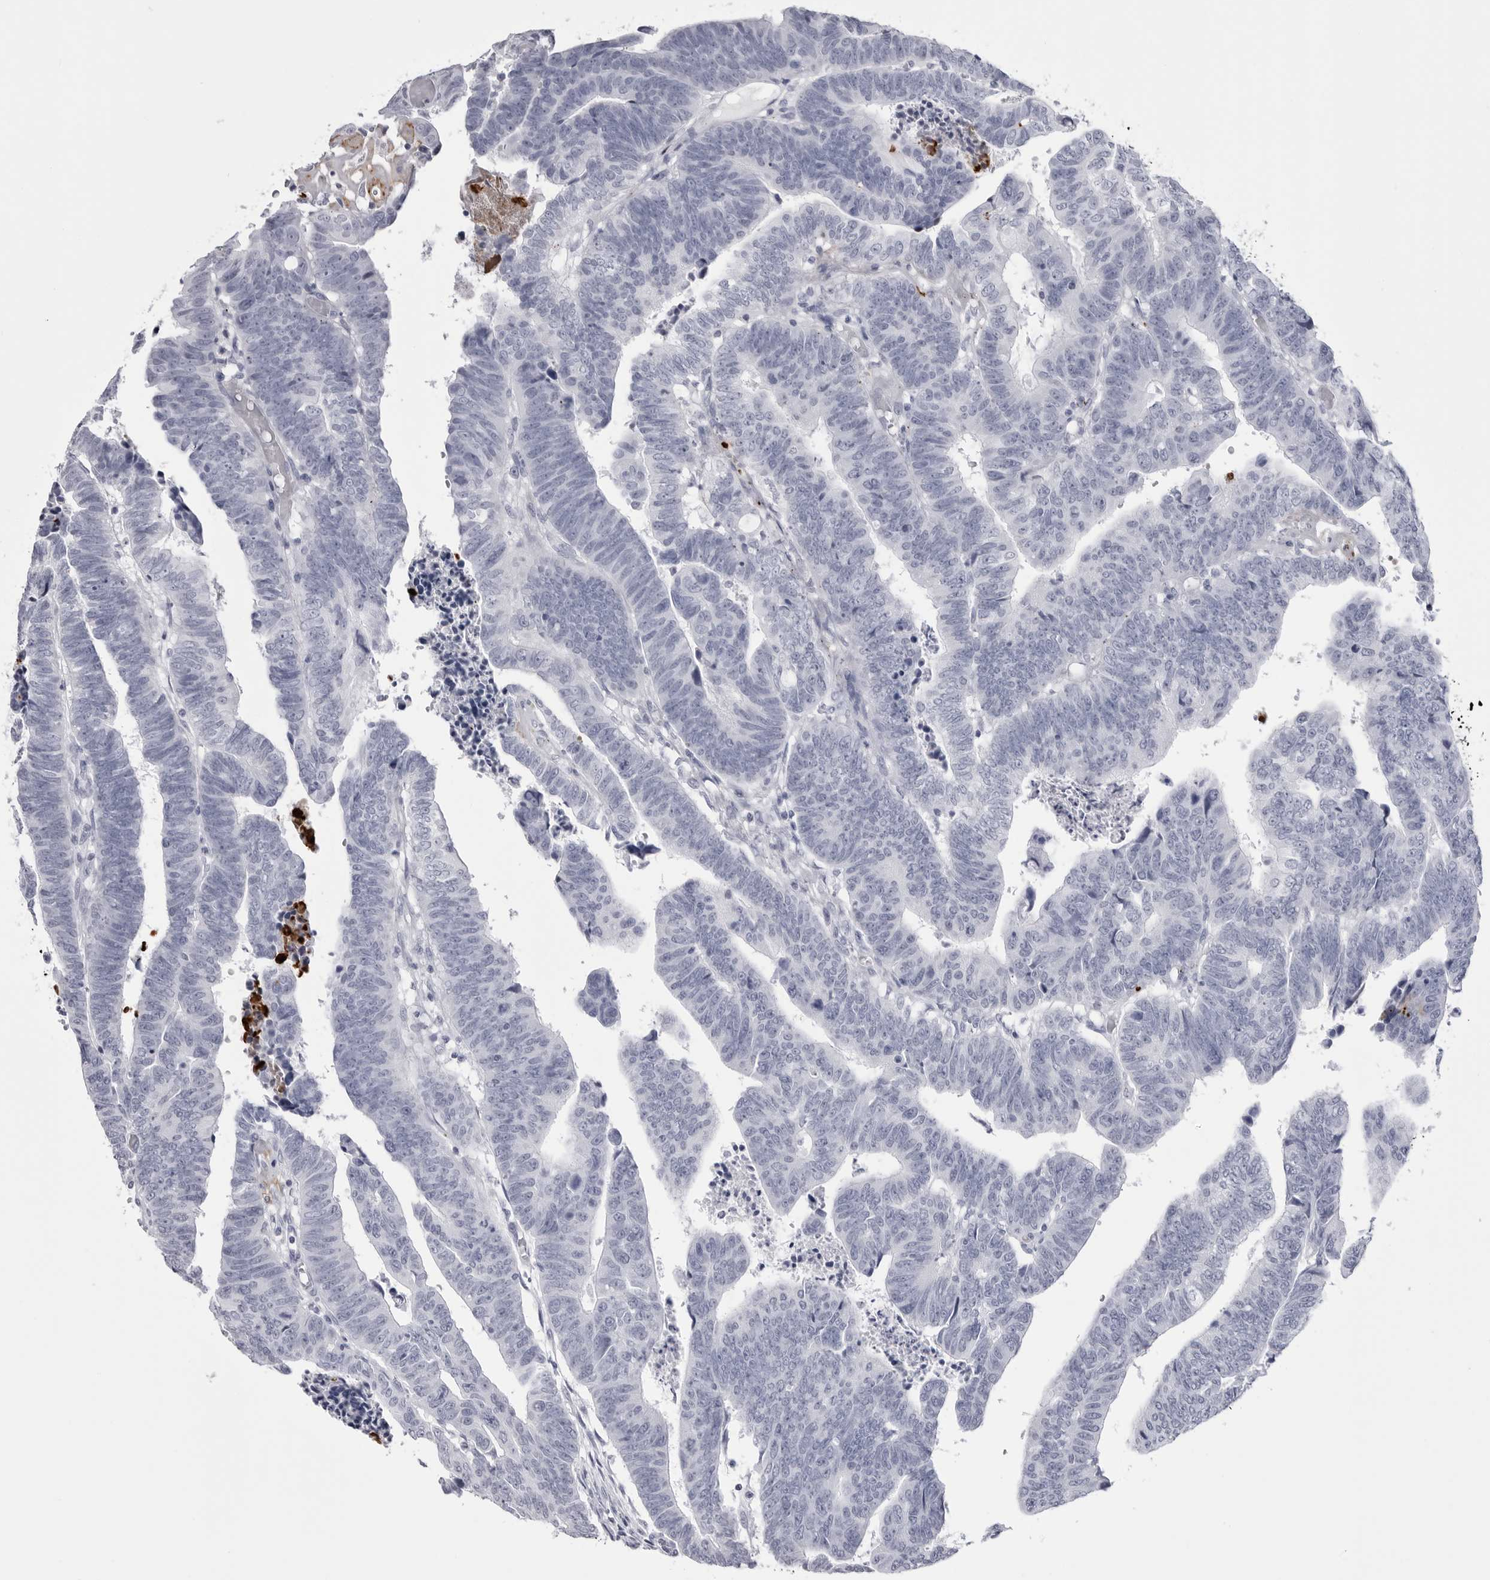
{"staining": {"intensity": "negative", "quantity": "none", "location": "none"}, "tissue": "colorectal cancer", "cell_type": "Tumor cells", "image_type": "cancer", "snomed": [{"axis": "morphology", "description": "Adenocarcinoma, NOS"}, {"axis": "topography", "description": "Rectum"}], "caption": "Colorectal cancer was stained to show a protein in brown. There is no significant expression in tumor cells. (Stains: DAB (3,3'-diaminobenzidine) immunohistochemistry with hematoxylin counter stain, Microscopy: brightfield microscopy at high magnification).", "gene": "COL26A1", "patient": {"sex": "female", "age": 65}}